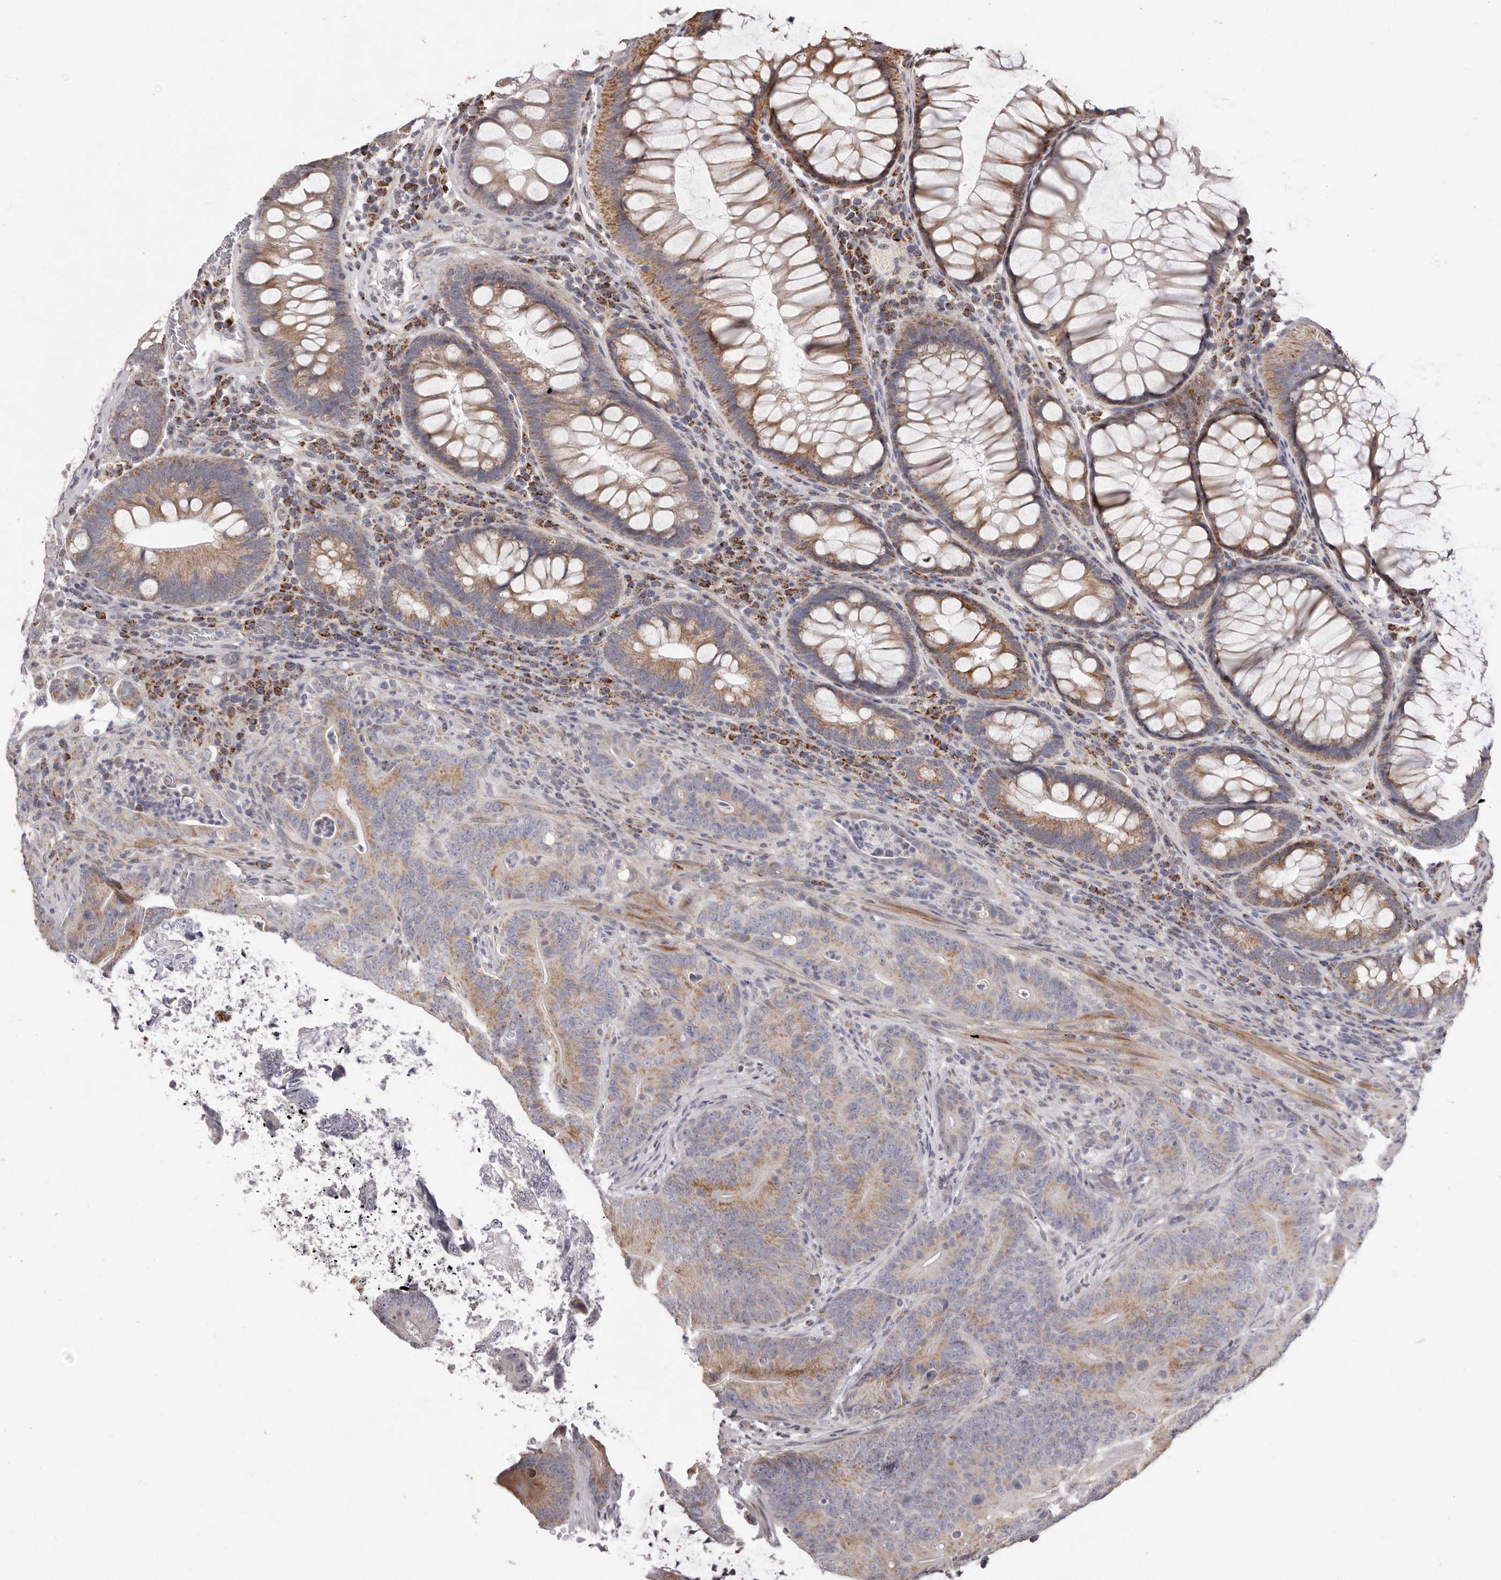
{"staining": {"intensity": "moderate", "quantity": ">75%", "location": "cytoplasmic/membranous"}, "tissue": "colorectal cancer", "cell_type": "Tumor cells", "image_type": "cancer", "snomed": [{"axis": "morphology", "description": "Normal tissue, NOS"}, {"axis": "topography", "description": "Colon"}], "caption": "Immunohistochemical staining of human colorectal cancer displays medium levels of moderate cytoplasmic/membranous protein positivity in approximately >75% of tumor cells.", "gene": "PRMT2", "patient": {"sex": "female", "age": 82}}